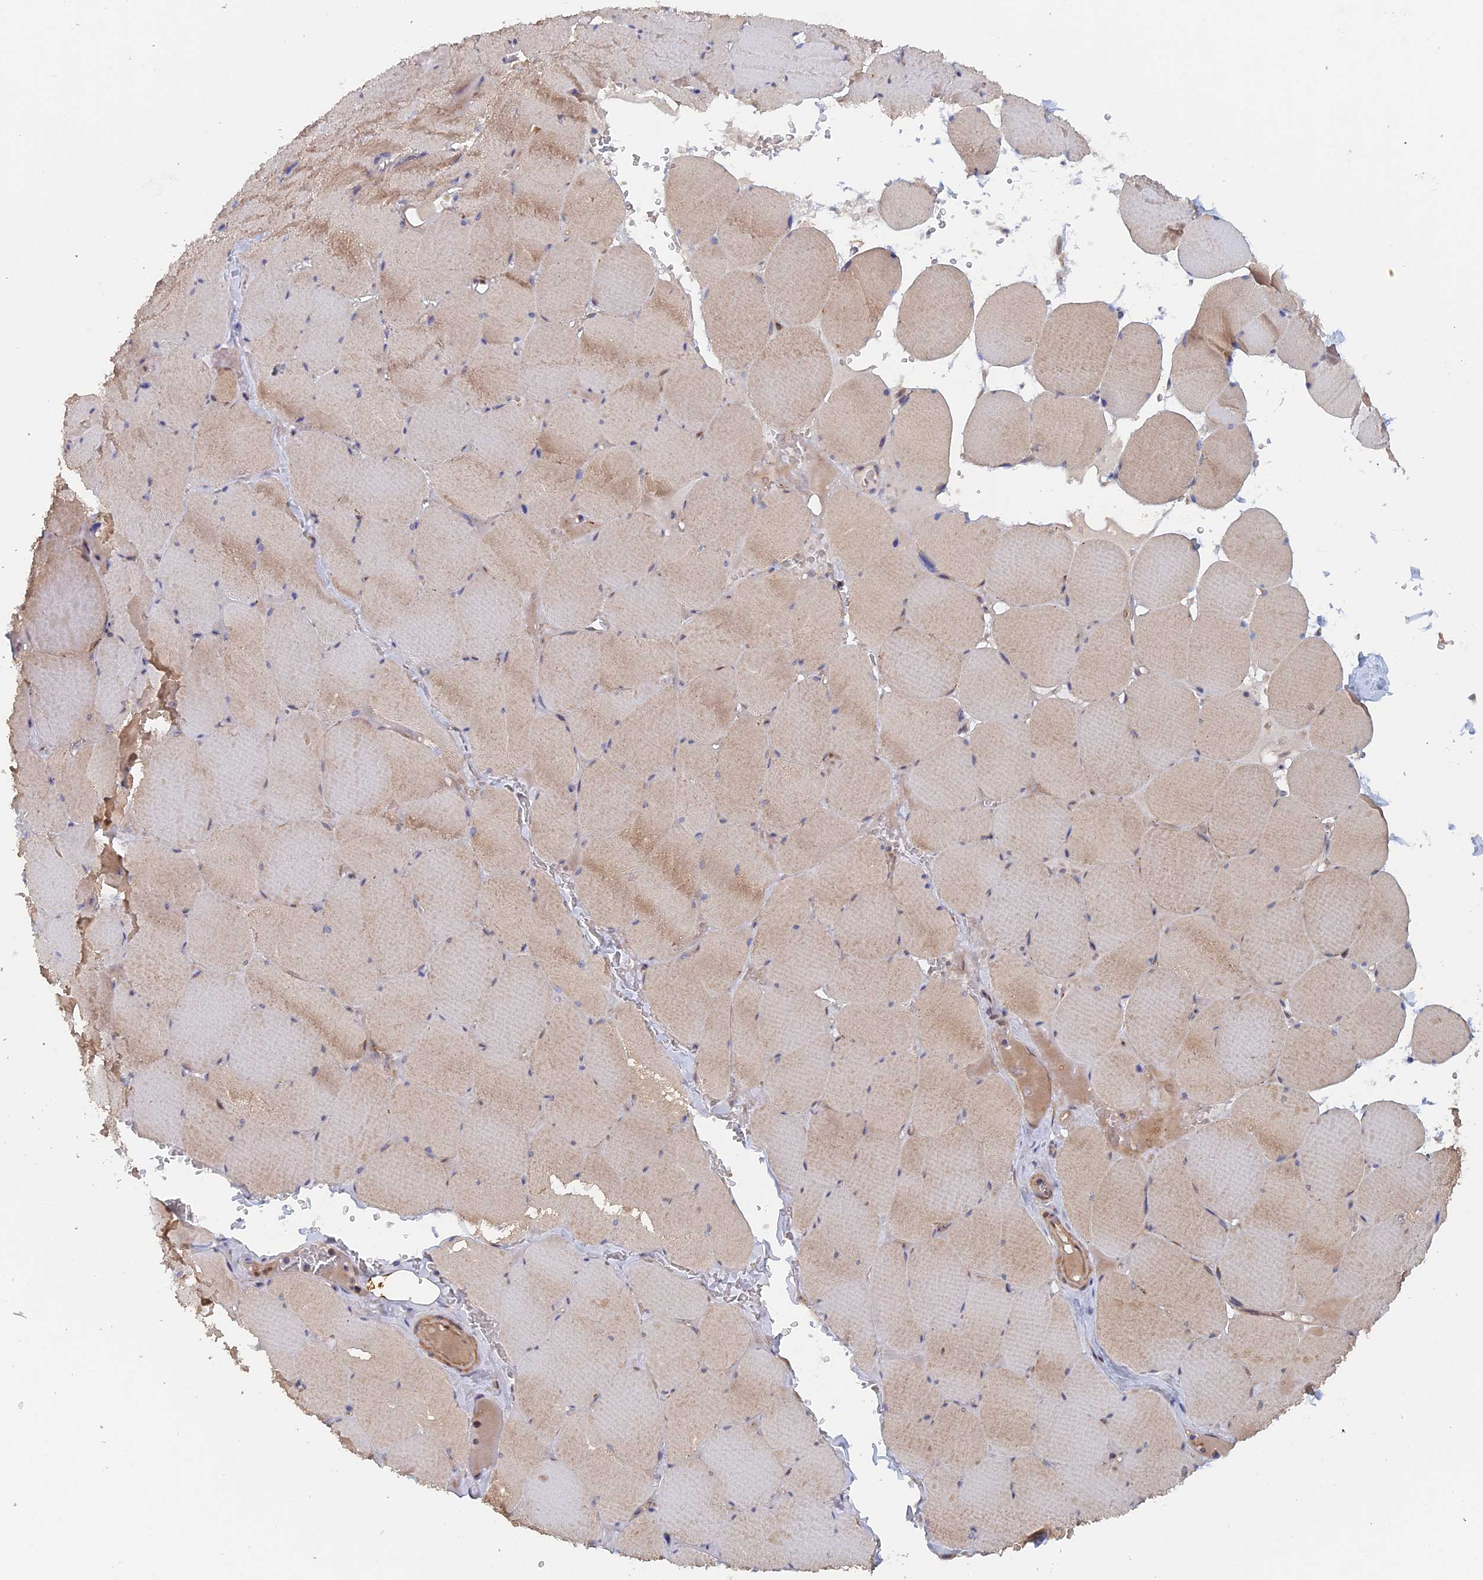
{"staining": {"intensity": "weak", "quantity": ">75%", "location": "cytoplasmic/membranous"}, "tissue": "skeletal muscle", "cell_type": "Myocytes", "image_type": "normal", "snomed": [{"axis": "morphology", "description": "Normal tissue, NOS"}, {"axis": "topography", "description": "Skeletal muscle"}, {"axis": "topography", "description": "Head-Neck"}], "caption": "IHC micrograph of benign skeletal muscle stained for a protein (brown), which exhibits low levels of weak cytoplasmic/membranous expression in approximately >75% of myocytes.", "gene": "ELOVL6", "patient": {"sex": "male", "age": 66}}